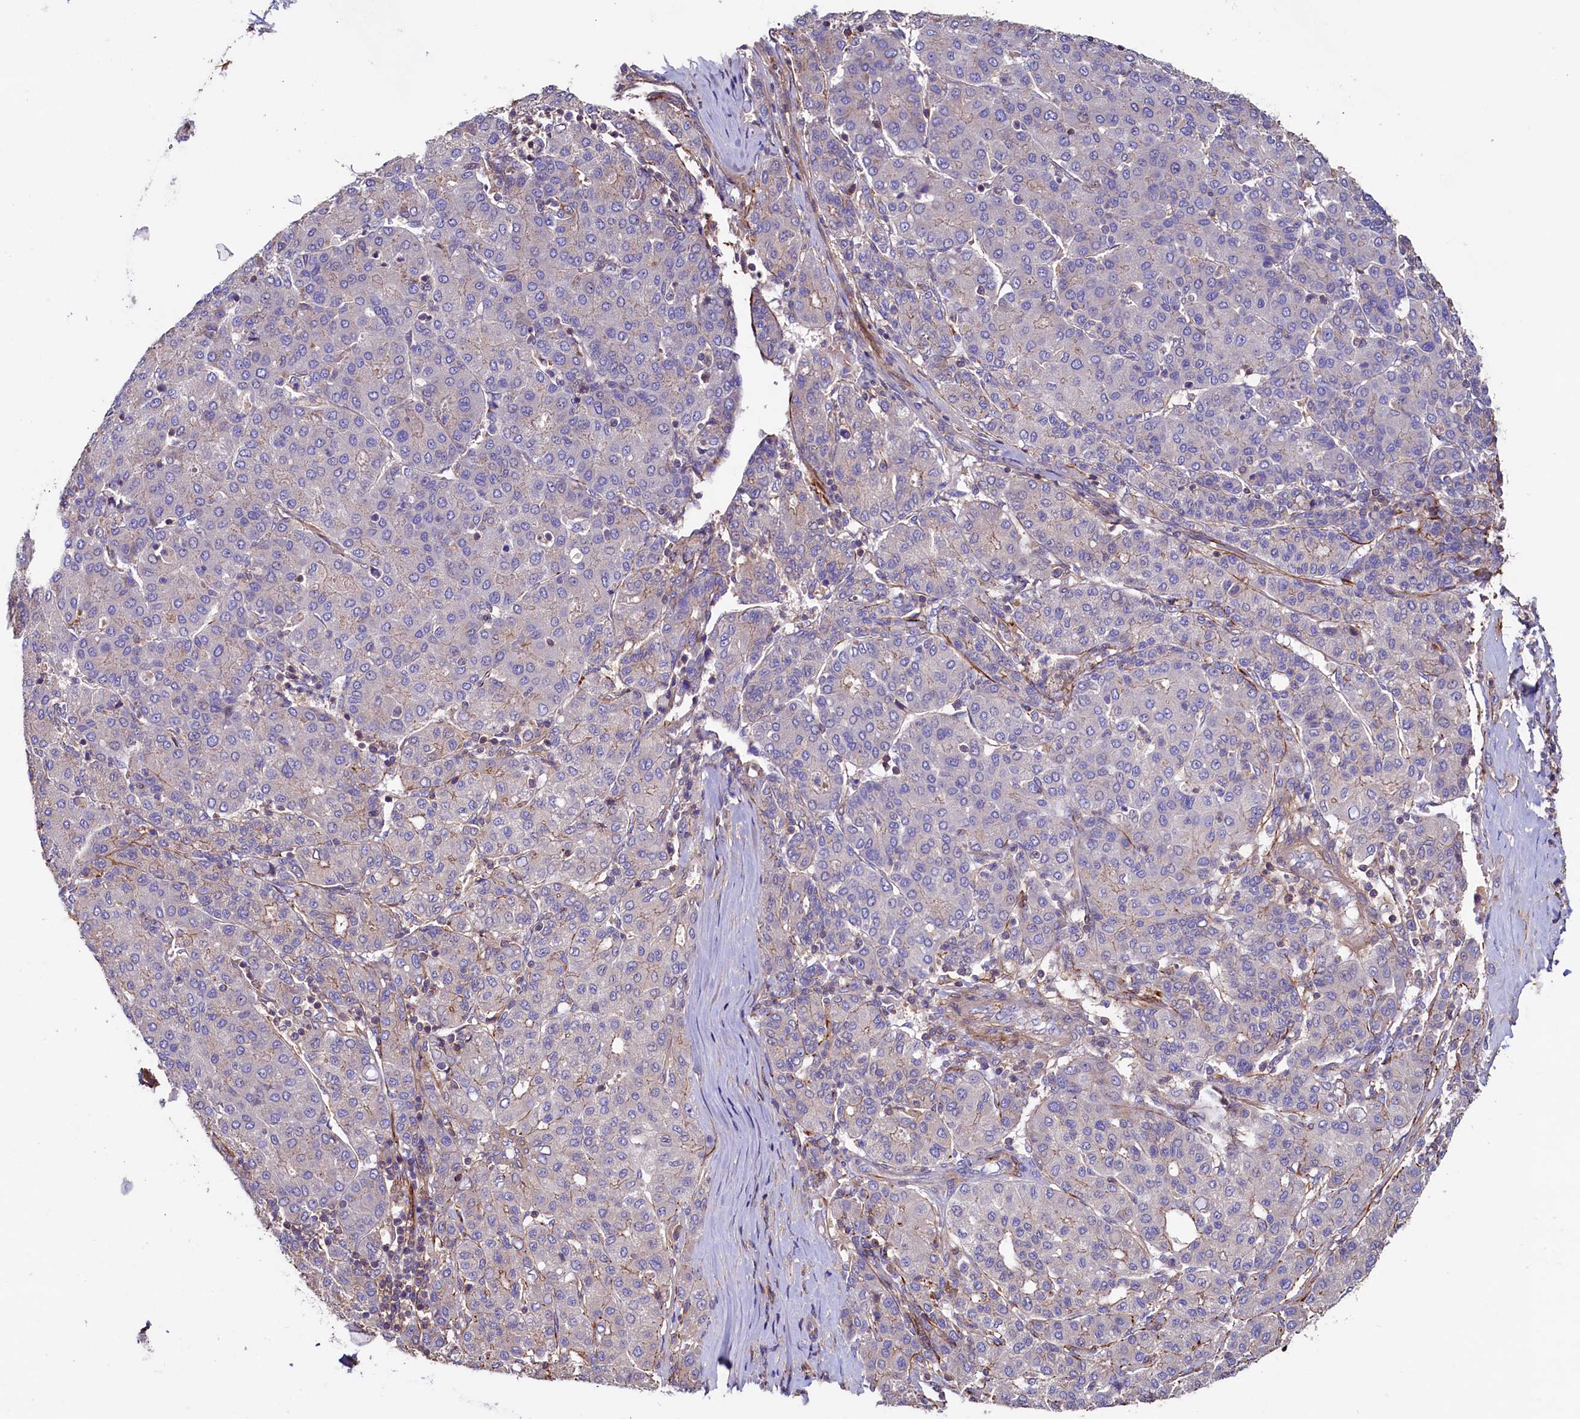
{"staining": {"intensity": "negative", "quantity": "none", "location": "none"}, "tissue": "liver cancer", "cell_type": "Tumor cells", "image_type": "cancer", "snomed": [{"axis": "morphology", "description": "Carcinoma, Hepatocellular, NOS"}, {"axis": "topography", "description": "Liver"}], "caption": "Immunohistochemistry (IHC) histopathology image of neoplastic tissue: liver cancer (hepatocellular carcinoma) stained with DAB displays no significant protein positivity in tumor cells.", "gene": "DUOXA1", "patient": {"sex": "male", "age": 65}}